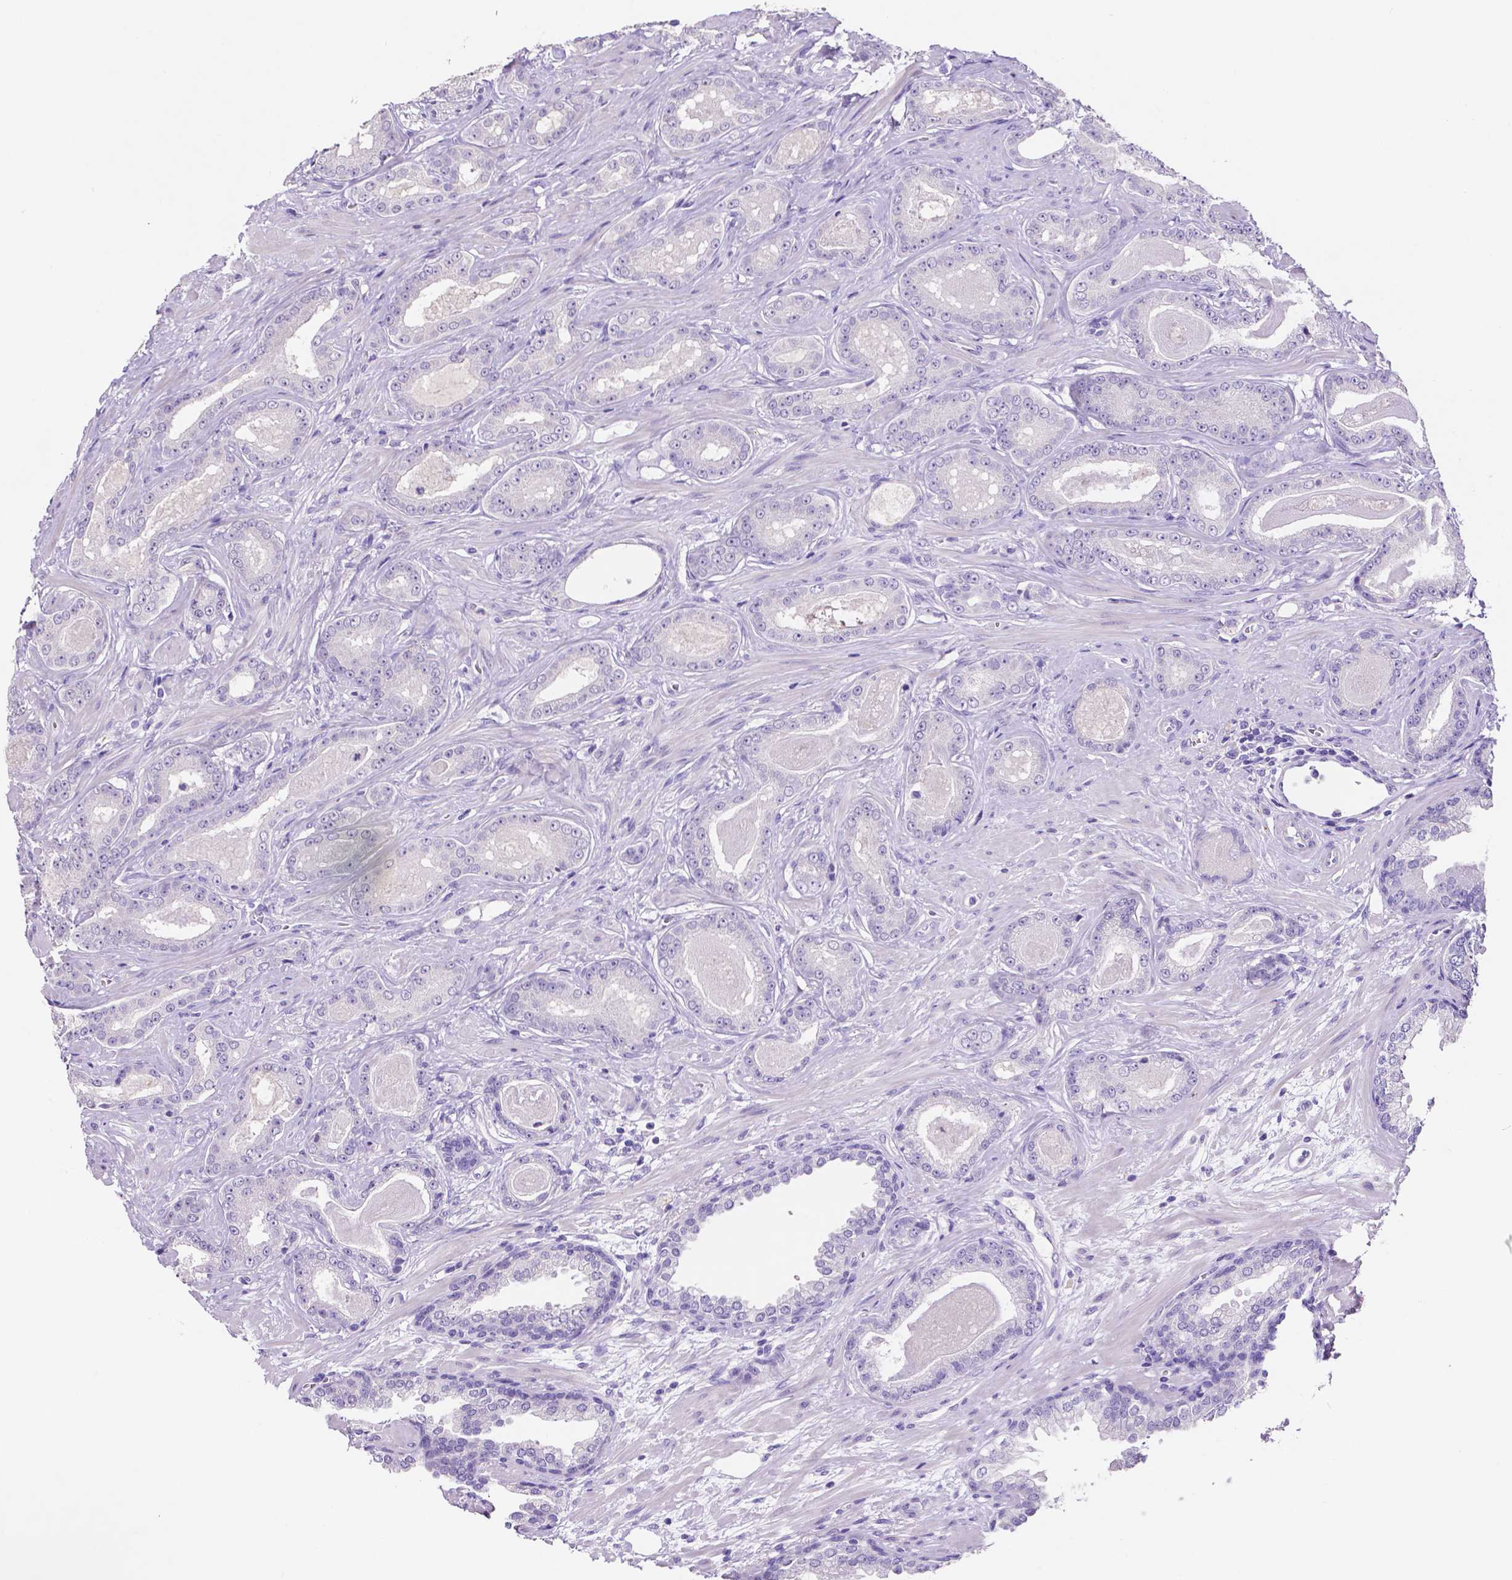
{"staining": {"intensity": "negative", "quantity": "none", "location": "none"}, "tissue": "prostate cancer", "cell_type": "Tumor cells", "image_type": "cancer", "snomed": [{"axis": "morphology", "description": "Adenocarcinoma, Low grade"}, {"axis": "topography", "description": "Prostate"}], "caption": "This is an immunohistochemistry histopathology image of adenocarcinoma (low-grade) (prostate). There is no expression in tumor cells.", "gene": "SLC22A2", "patient": {"sex": "male", "age": 61}}